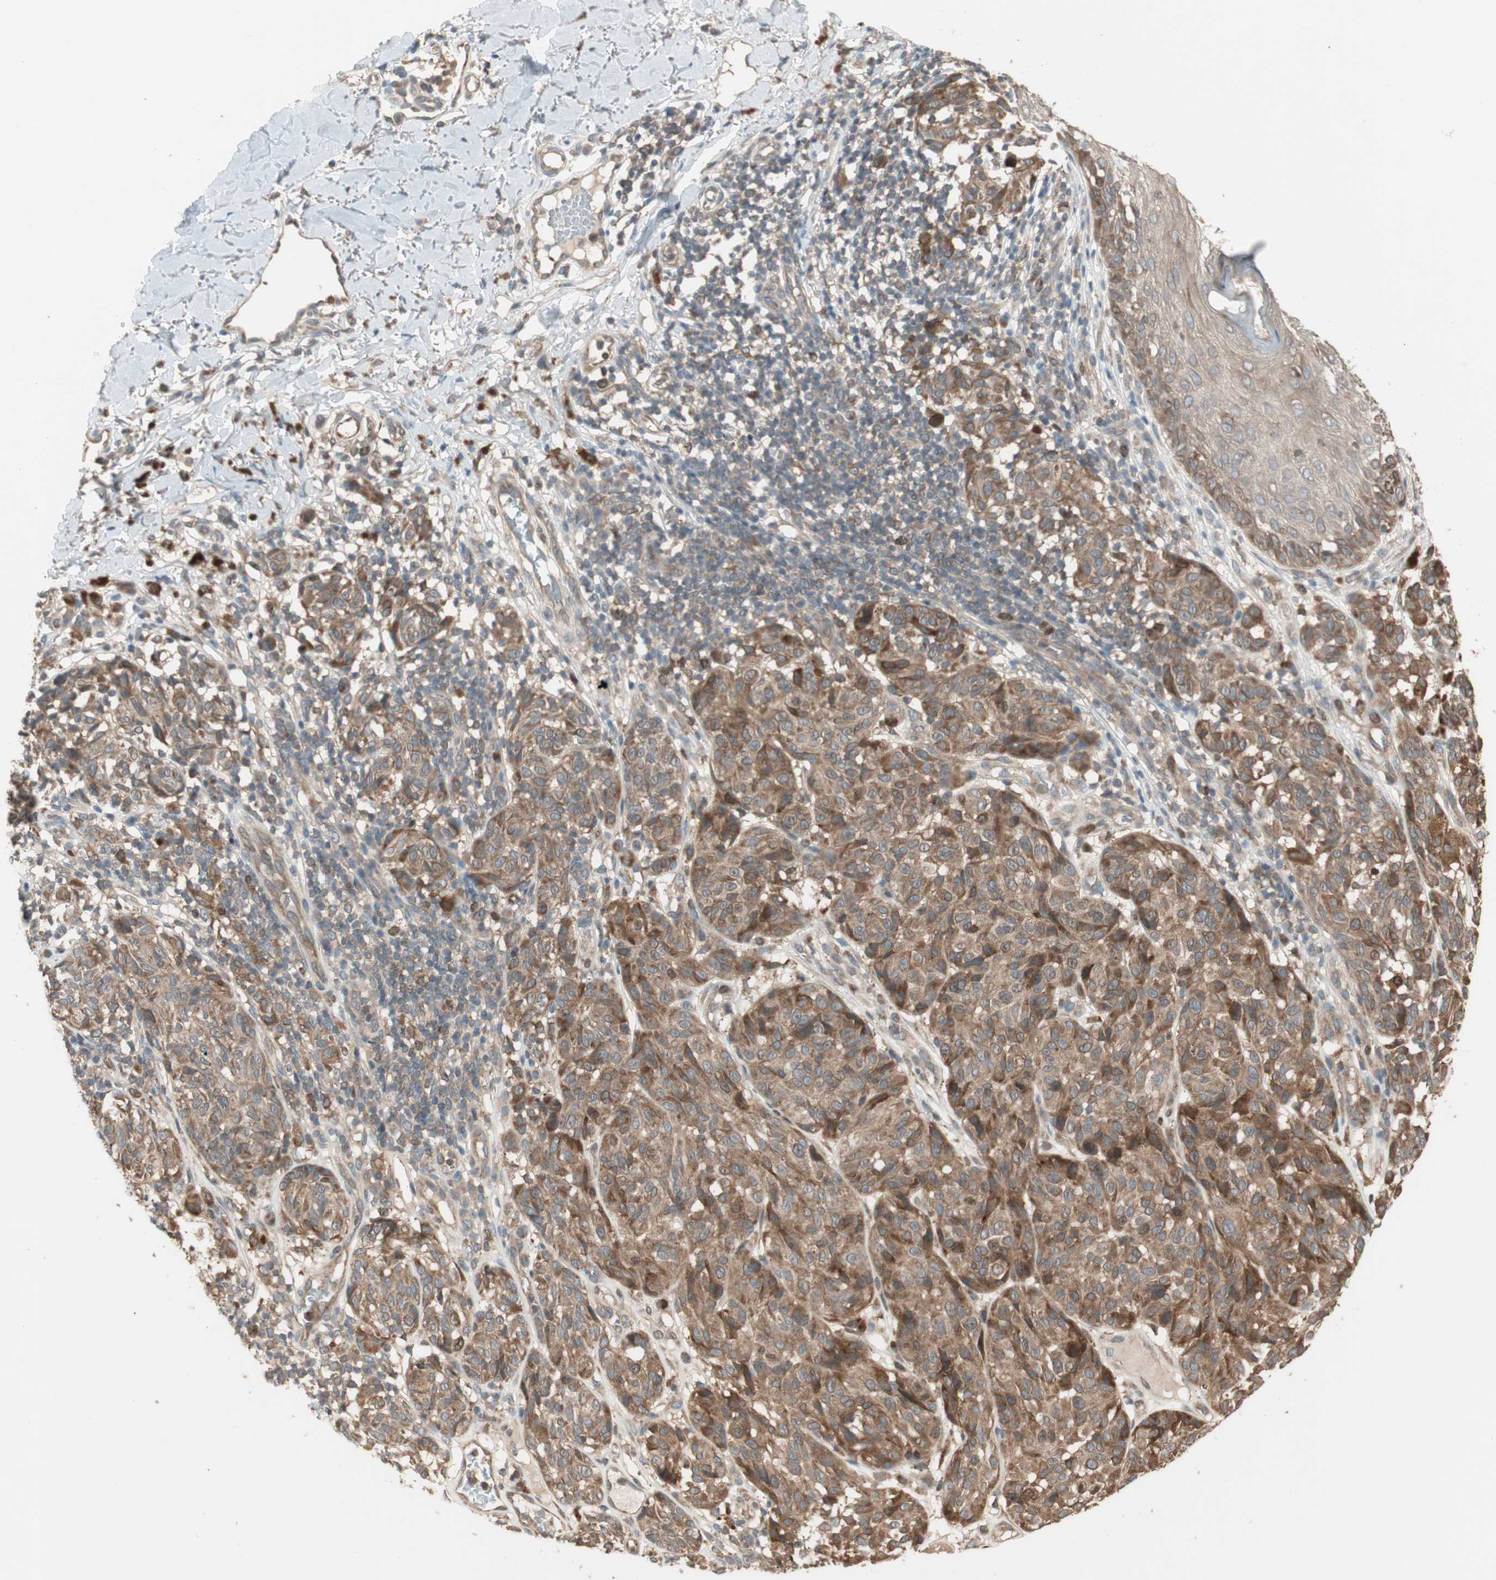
{"staining": {"intensity": "moderate", "quantity": ">75%", "location": "cytoplasmic/membranous"}, "tissue": "melanoma", "cell_type": "Tumor cells", "image_type": "cancer", "snomed": [{"axis": "morphology", "description": "Malignant melanoma, NOS"}, {"axis": "topography", "description": "Skin"}], "caption": "Immunohistochemistry micrograph of malignant melanoma stained for a protein (brown), which exhibits medium levels of moderate cytoplasmic/membranous positivity in about >75% of tumor cells.", "gene": "ATP6AP2", "patient": {"sex": "female", "age": 46}}